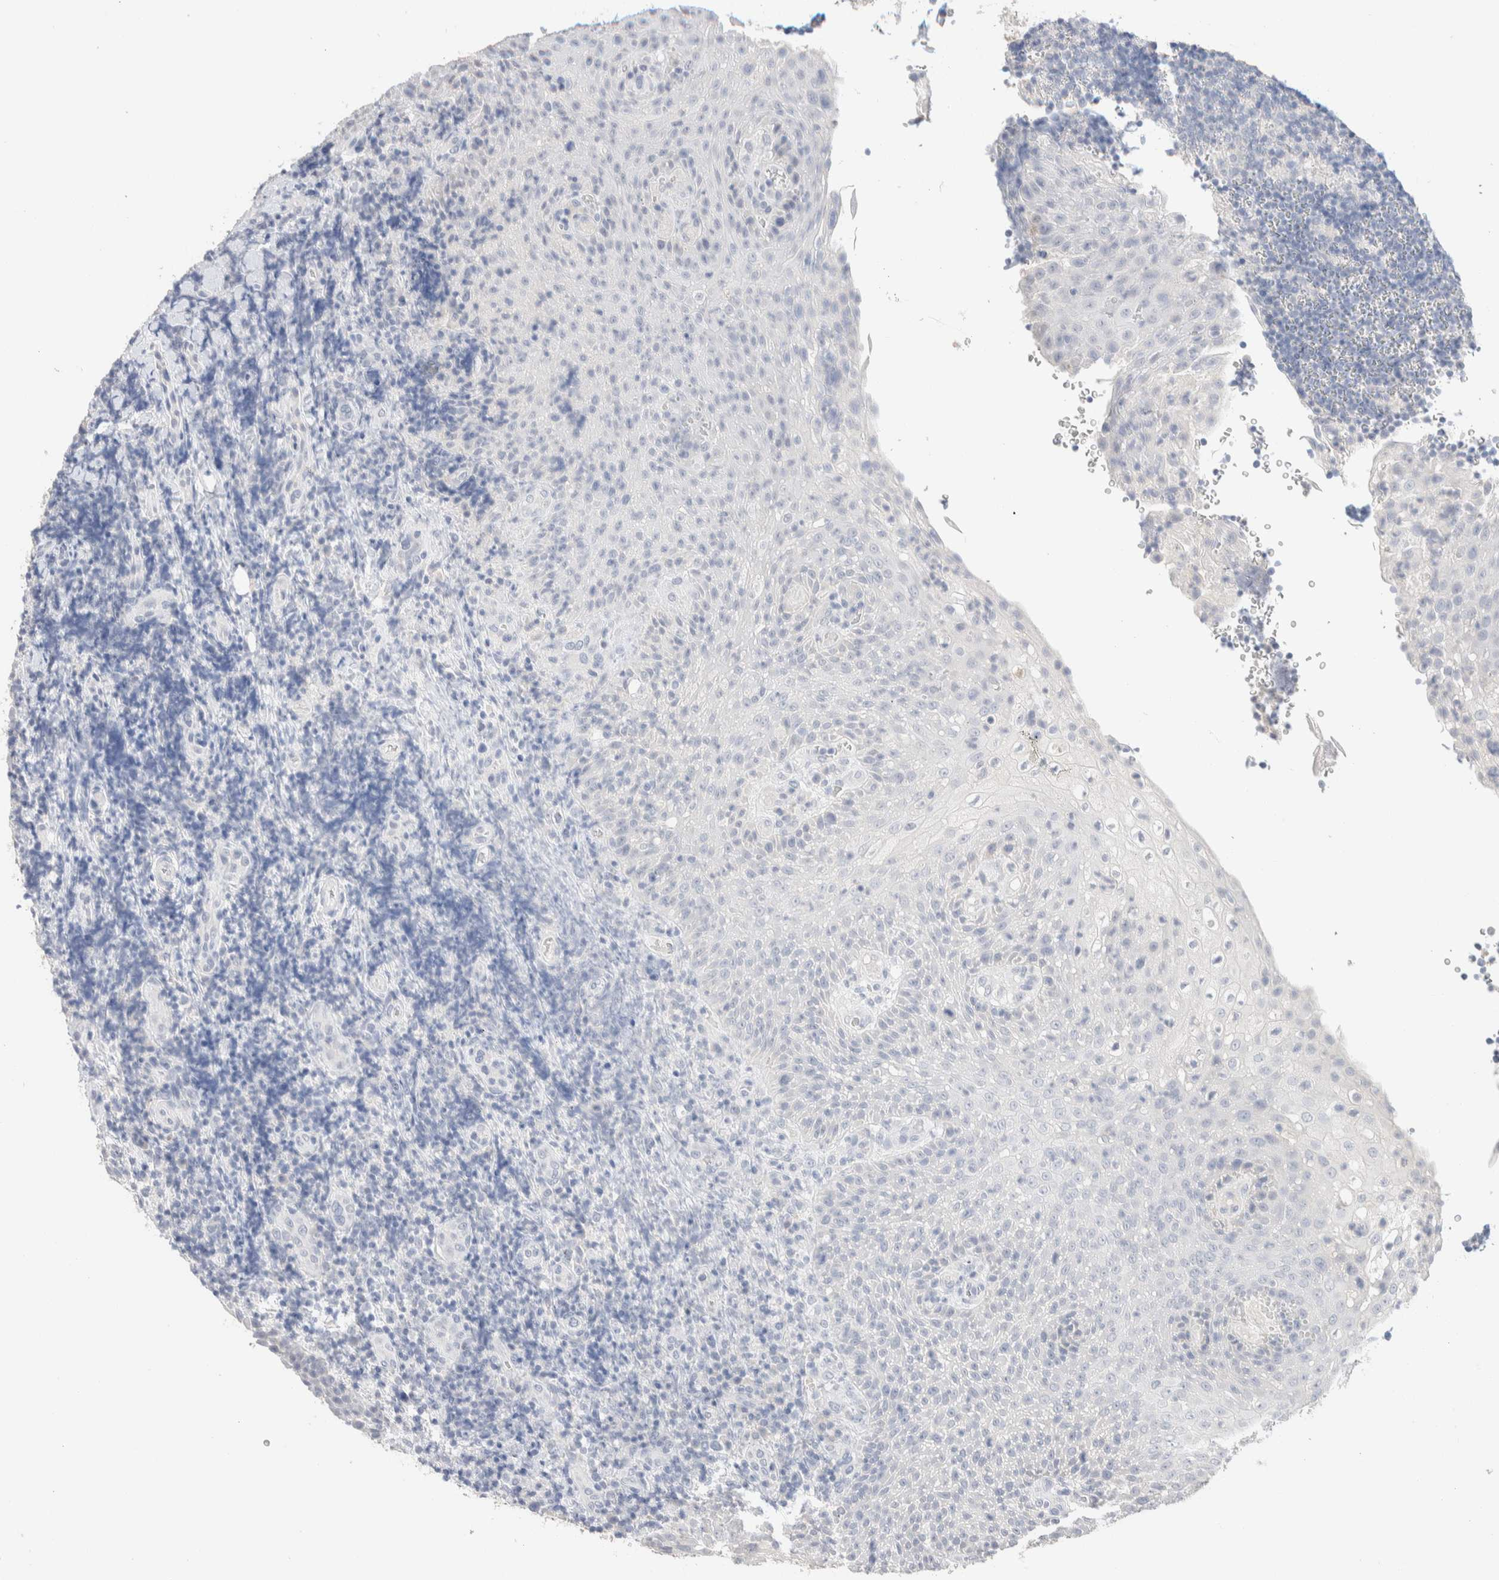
{"staining": {"intensity": "negative", "quantity": "none", "location": "none"}, "tissue": "lymphoma", "cell_type": "Tumor cells", "image_type": "cancer", "snomed": [{"axis": "morphology", "description": "Malignant lymphoma, non-Hodgkin's type, High grade"}, {"axis": "topography", "description": "Tonsil"}], "caption": "The image demonstrates no staining of tumor cells in lymphoma.", "gene": "RIDA", "patient": {"sex": "female", "age": 36}}